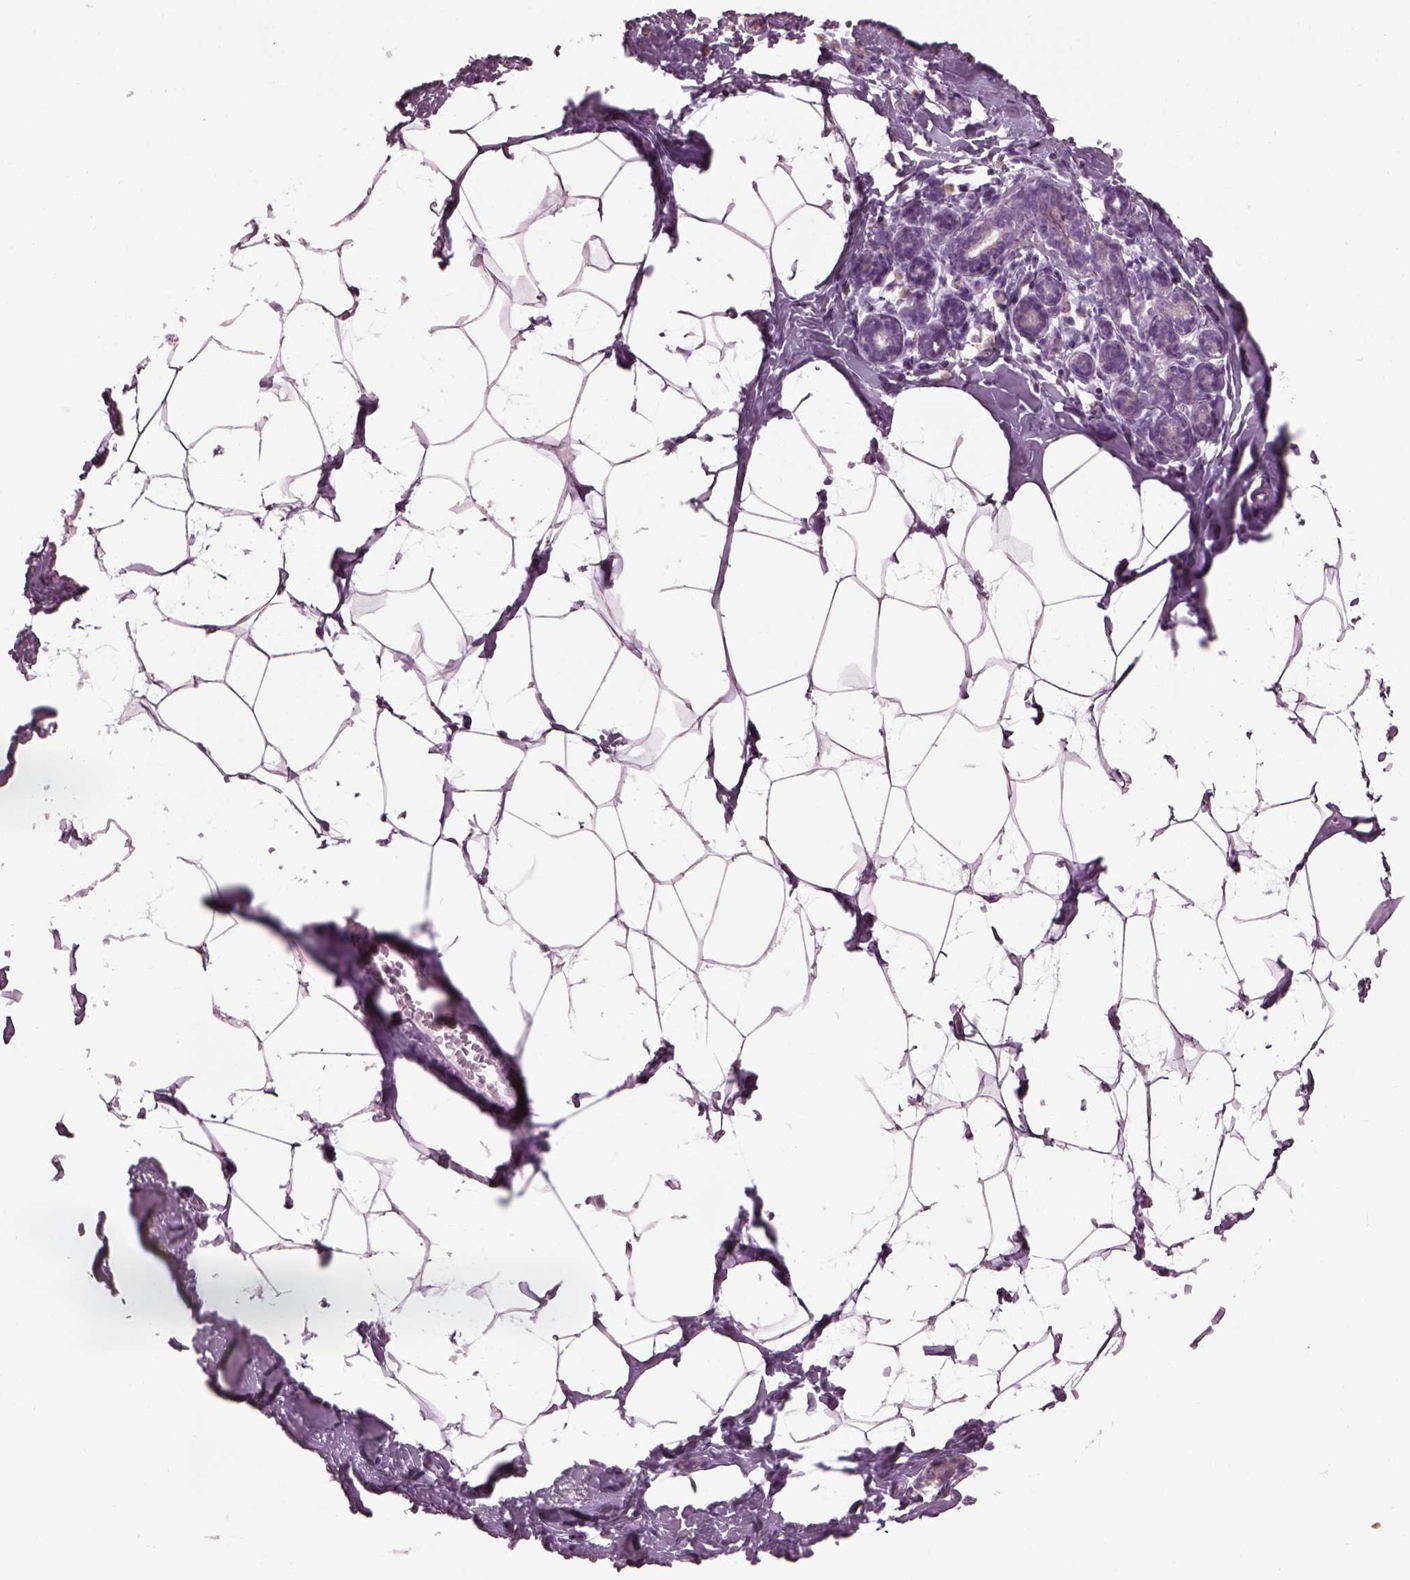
{"staining": {"intensity": "negative", "quantity": "none", "location": "none"}, "tissue": "breast", "cell_type": "Adipocytes", "image_type": "normal", "snomed": [{"axis": "morphology", "description": "Normal tissue, NOS"}, {"axis": "topography", "description": "Breast"}], "caption": "The micrograph shows no staining of adipocytes in unremarkable breast.", "gene": "CABP5", "patient": {"sex": "female", "age": 32}}